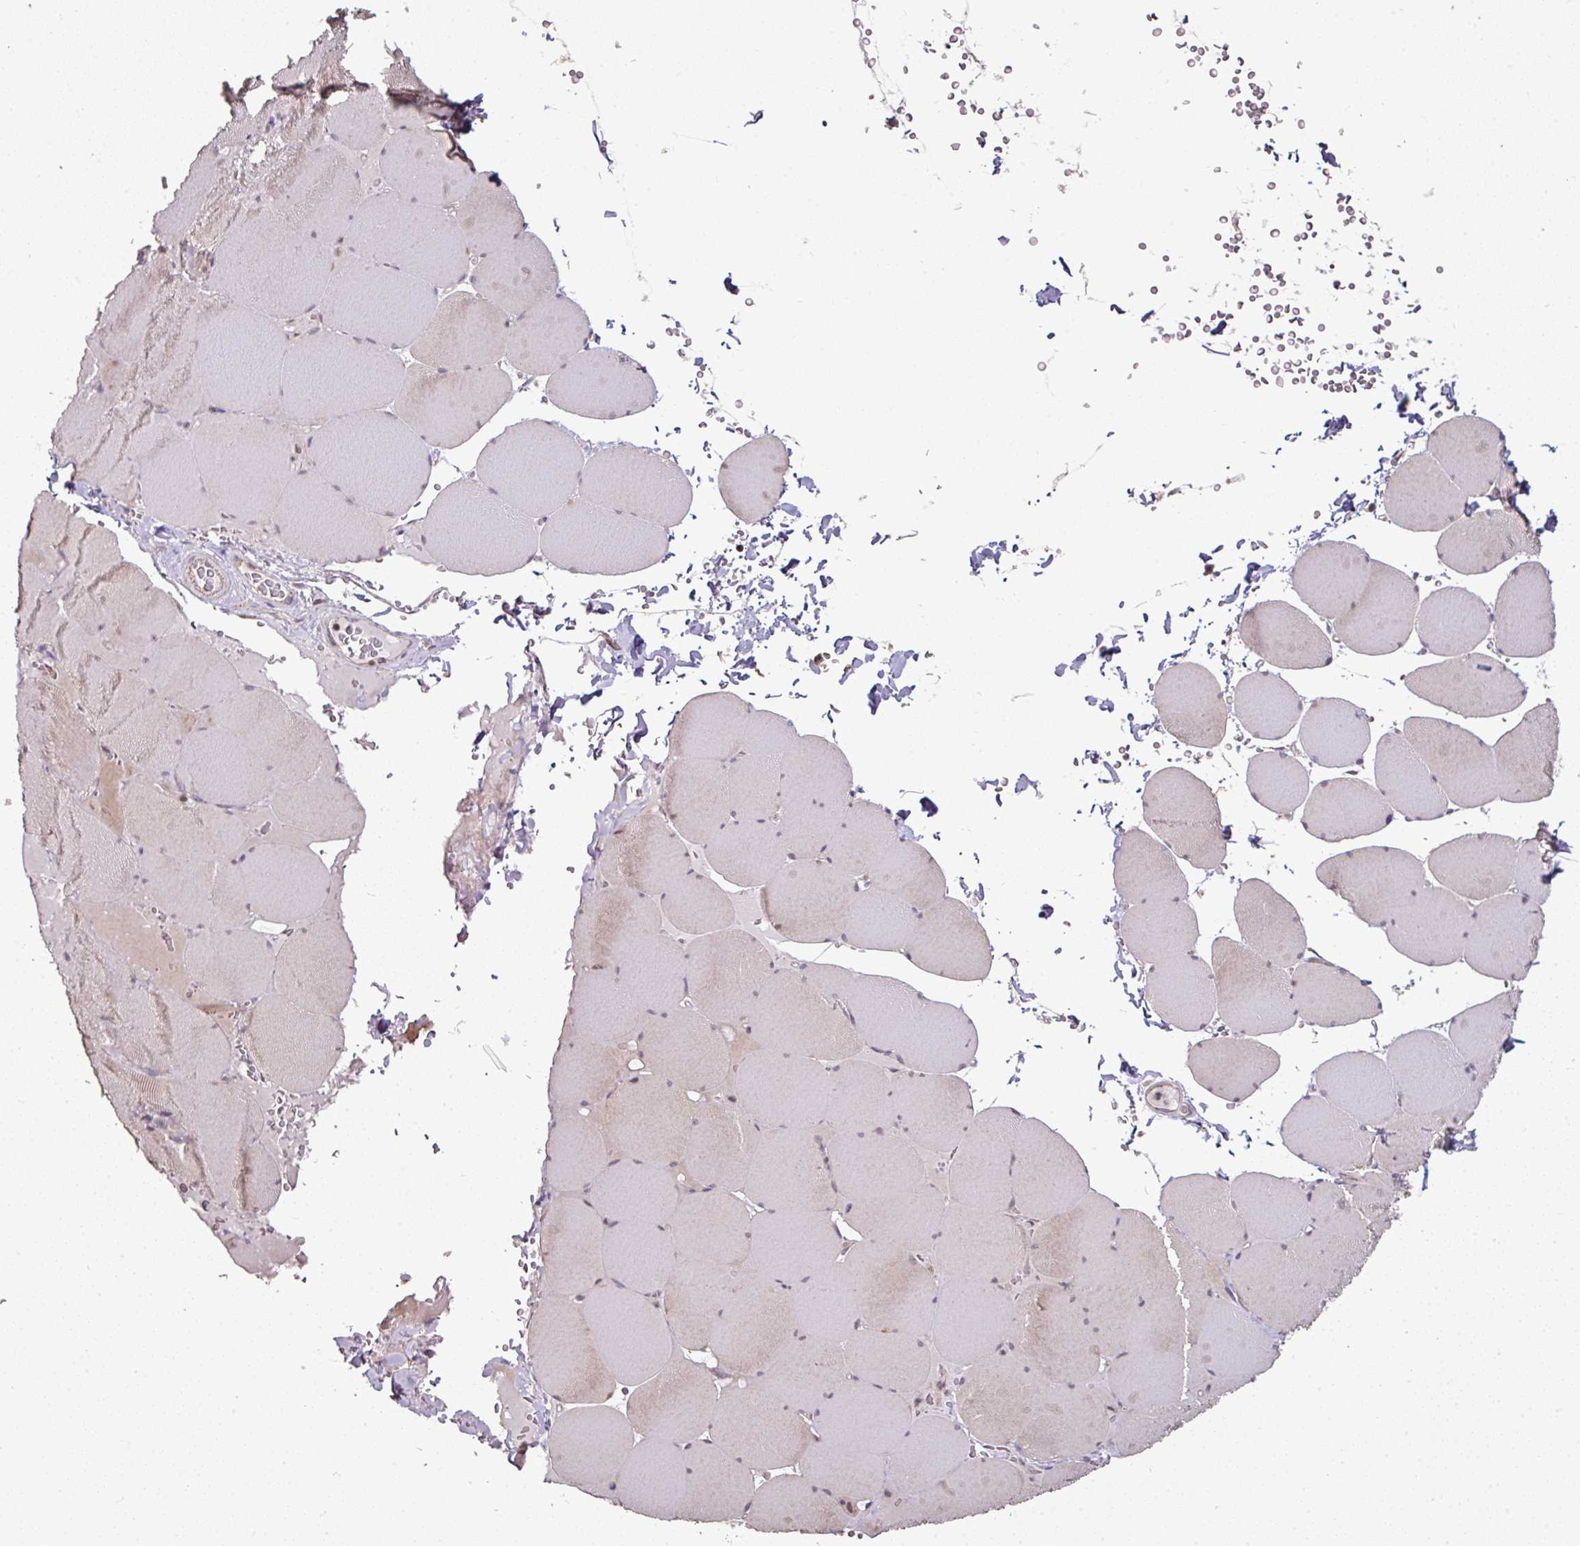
{"staining": {"intensity": "weak", "quantity": "25%-75%", "location": "cytoplasmic/membranous"}, "tissue": "skeletal muscle", "cell_type": "Myocytes", "image_type": "normal", "snomed": [{"axis": "morphology", "description": "Normal tissue, NOS"}, {"axis": "topography", "description": "Skeletal muscle"}, {"axis": "topography", "description": "Head-Neck"}], "caption": "A micrograph of skeletal muscle stained for a protein demonstrates weak cytoplasmic/membranous brown staining in myocytes. (DAB IHC with brightfield microscopy, high magnification).", "gene": "CXCR5", "patient": {"sex": "male", "age": 66}}